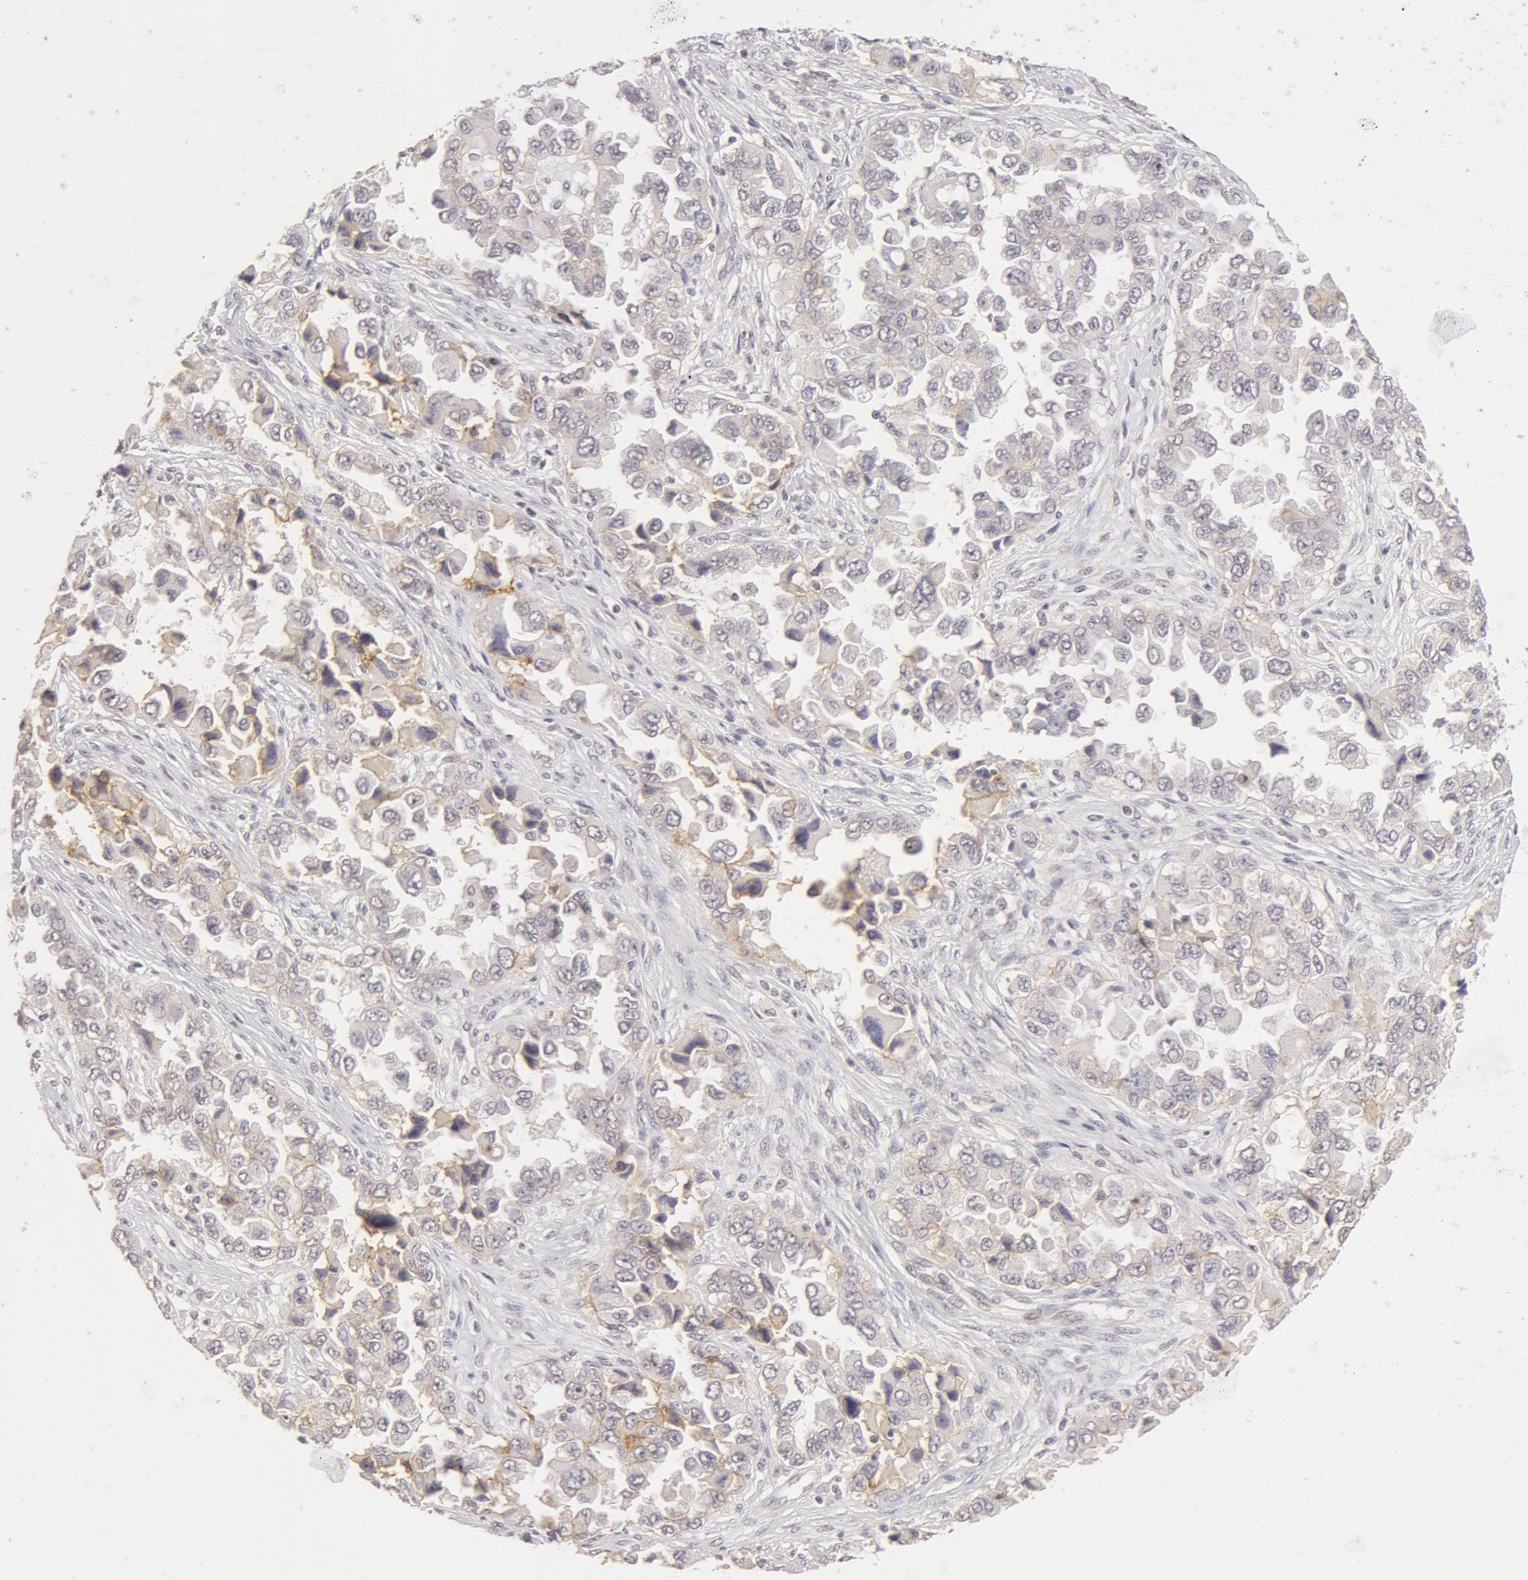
{"staining": {"intensity": "weak", "quantity": "25%-75%", "location": "cytoplasmic/membranous"}, "tissue": "ovarian cancer", "cell_type": "Tumor cells", "image_type": "cancer", "snomed": [{"axis": "morphology", "description": "Cystadenocarcinoma, serous, NOS"}, {"axis": "topography", "description": "Ovary"}], "caption": "Tumor cells reveal weak cytoplasmic/membranous expression in approximately 25%-75% of cells in ovarian cancer (serous cystadenocarcinoma).", "gene": "ADAM10", "patient": {"sex": "female", "age": 84}}